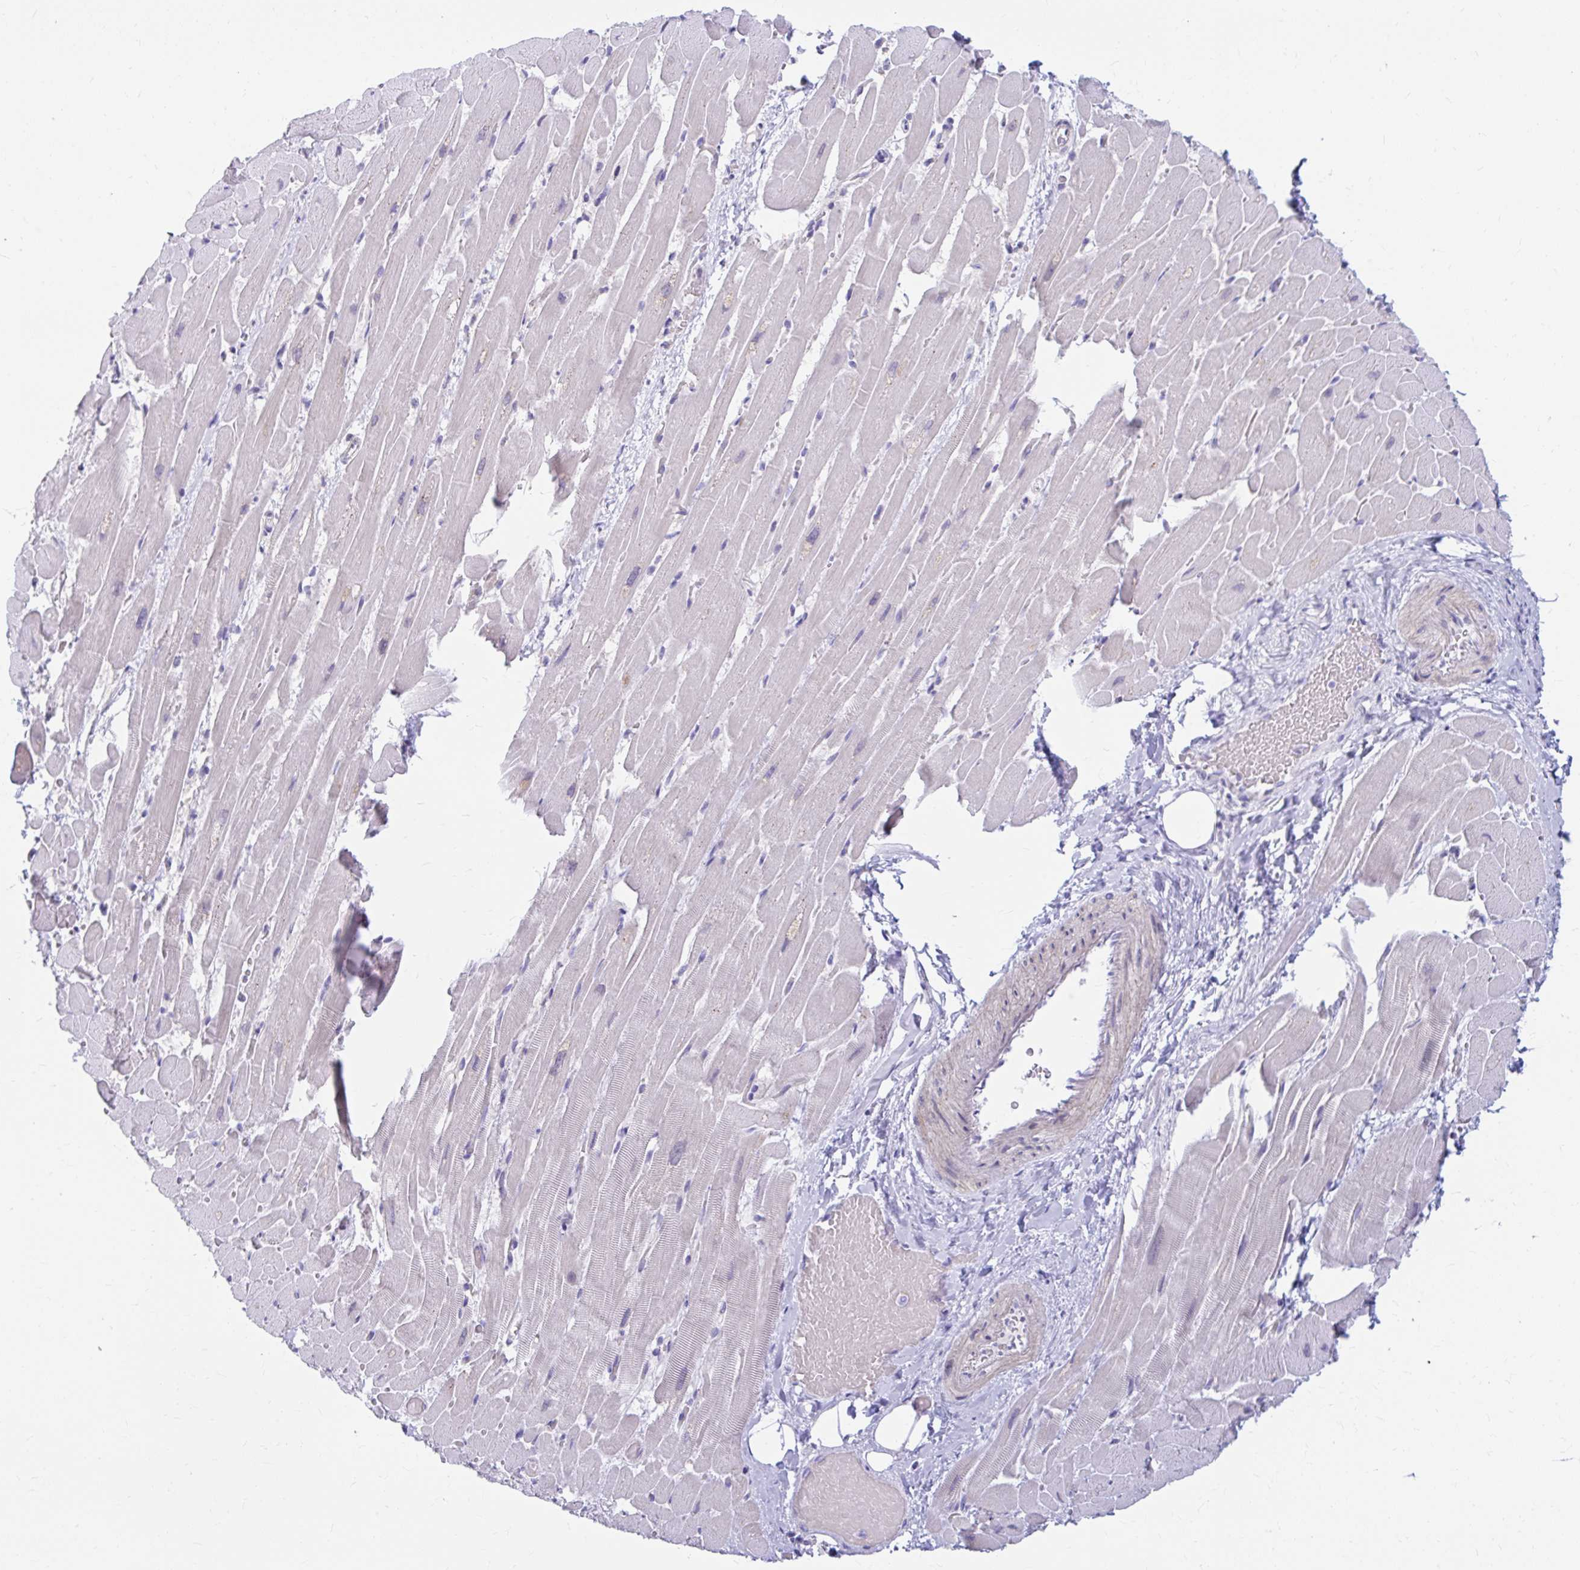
{"staining": {"intensity": "negative", "quantity": "none", "location": "none"}, "tissue": "heart muscle", "cell_type": "Cardiomyocytes", "image_type": "normal", "snomed": [{"axis": "morphology", "description": "Normal tissue, NOS"}, {"axis": "topography", "description": "Heart"}], "caption": "An immunohistochemistry photomicrograph of benign heart muscle is shown. There is no staining in cardiomyocytes of heart muscle.", "gene": "RADIL", "patient": {"sex": "male", "age": 37}}